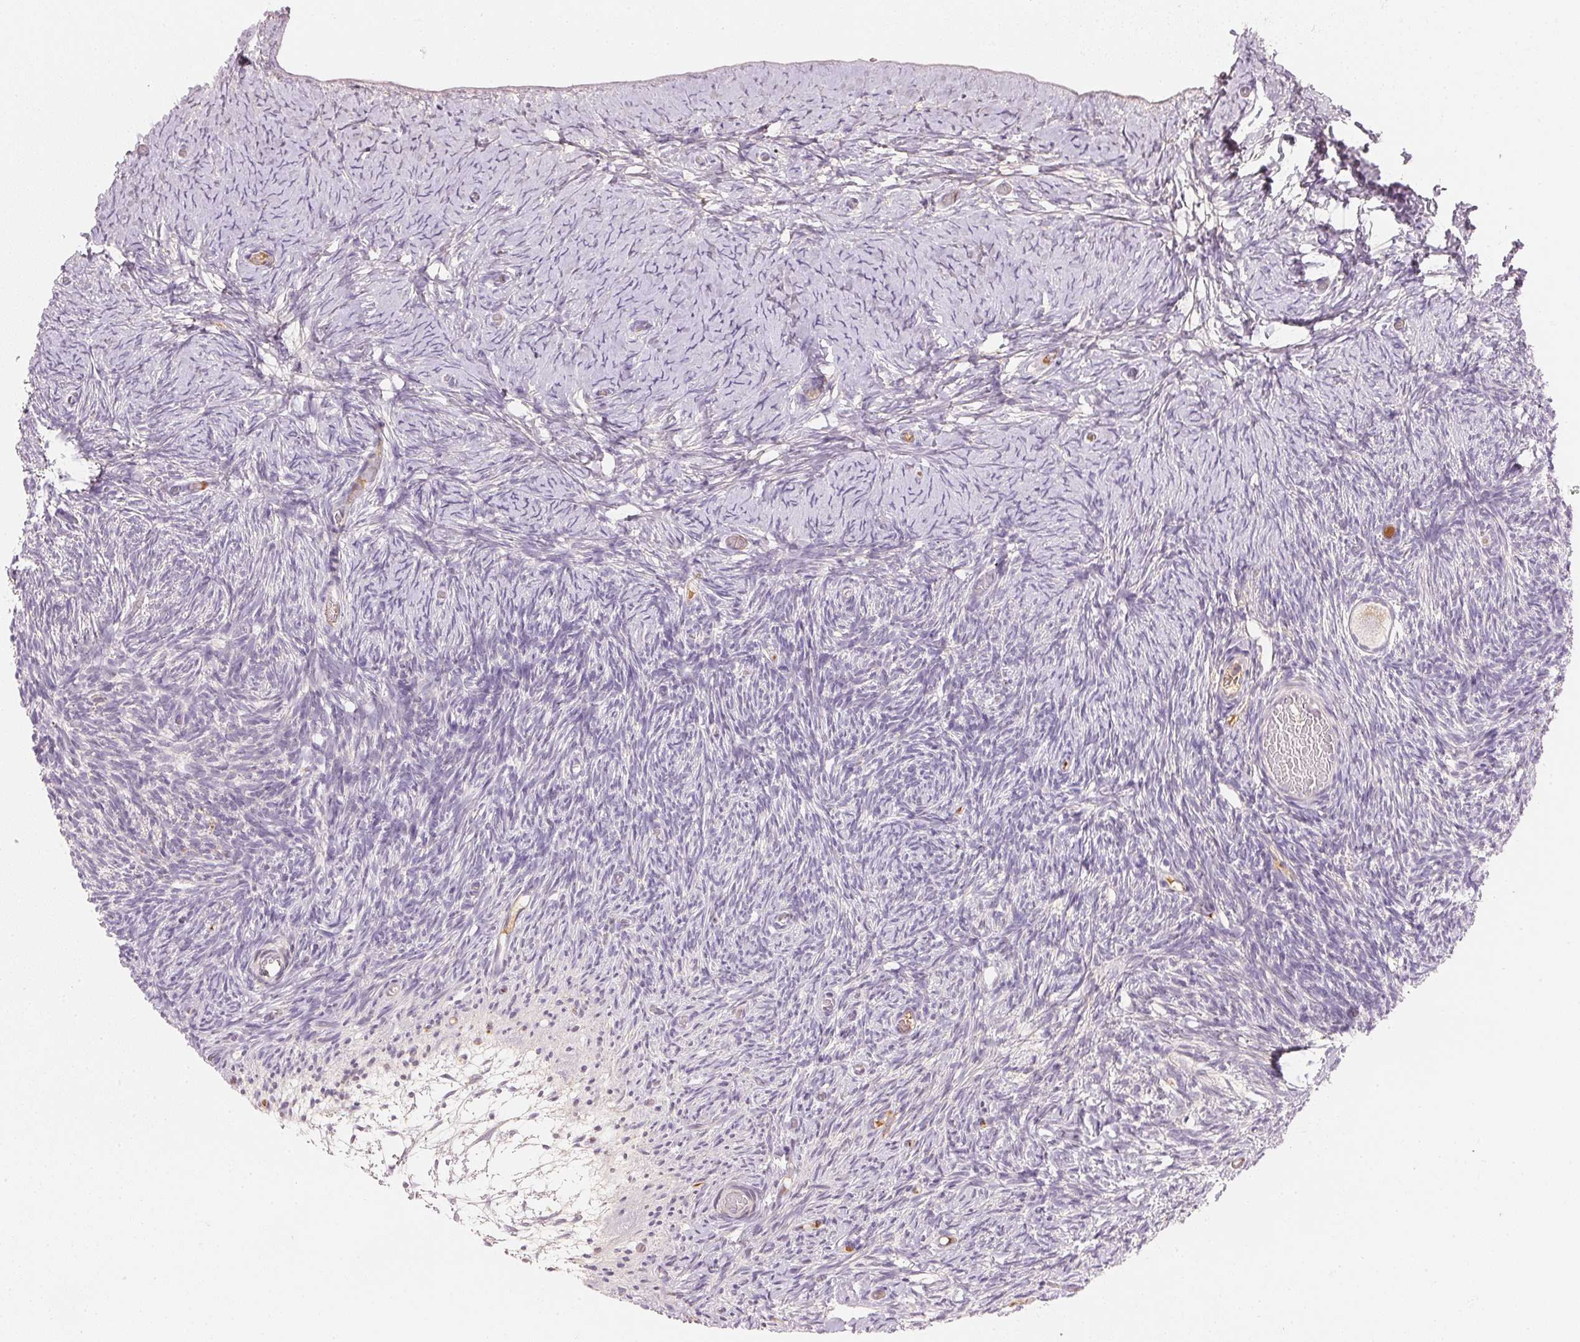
{"staining": {"intensity": "weak", "quantity": "<25%", "location": "cytoplasmic/membranous"}, "tissue": "ovary", "cell_type": "Follicle cells", "image_type": "normal", "snomed": [{"axis": "morphology", "description": "Normal tissue, NOS"}, {"axis": "topography", "description": "Ovary"}], "caption": "Human ovary stained for a protein using IHC reveals no staining in follicle cells.", "gene": "RMDN2", "patient": {"sex": "female", "age": 39}}